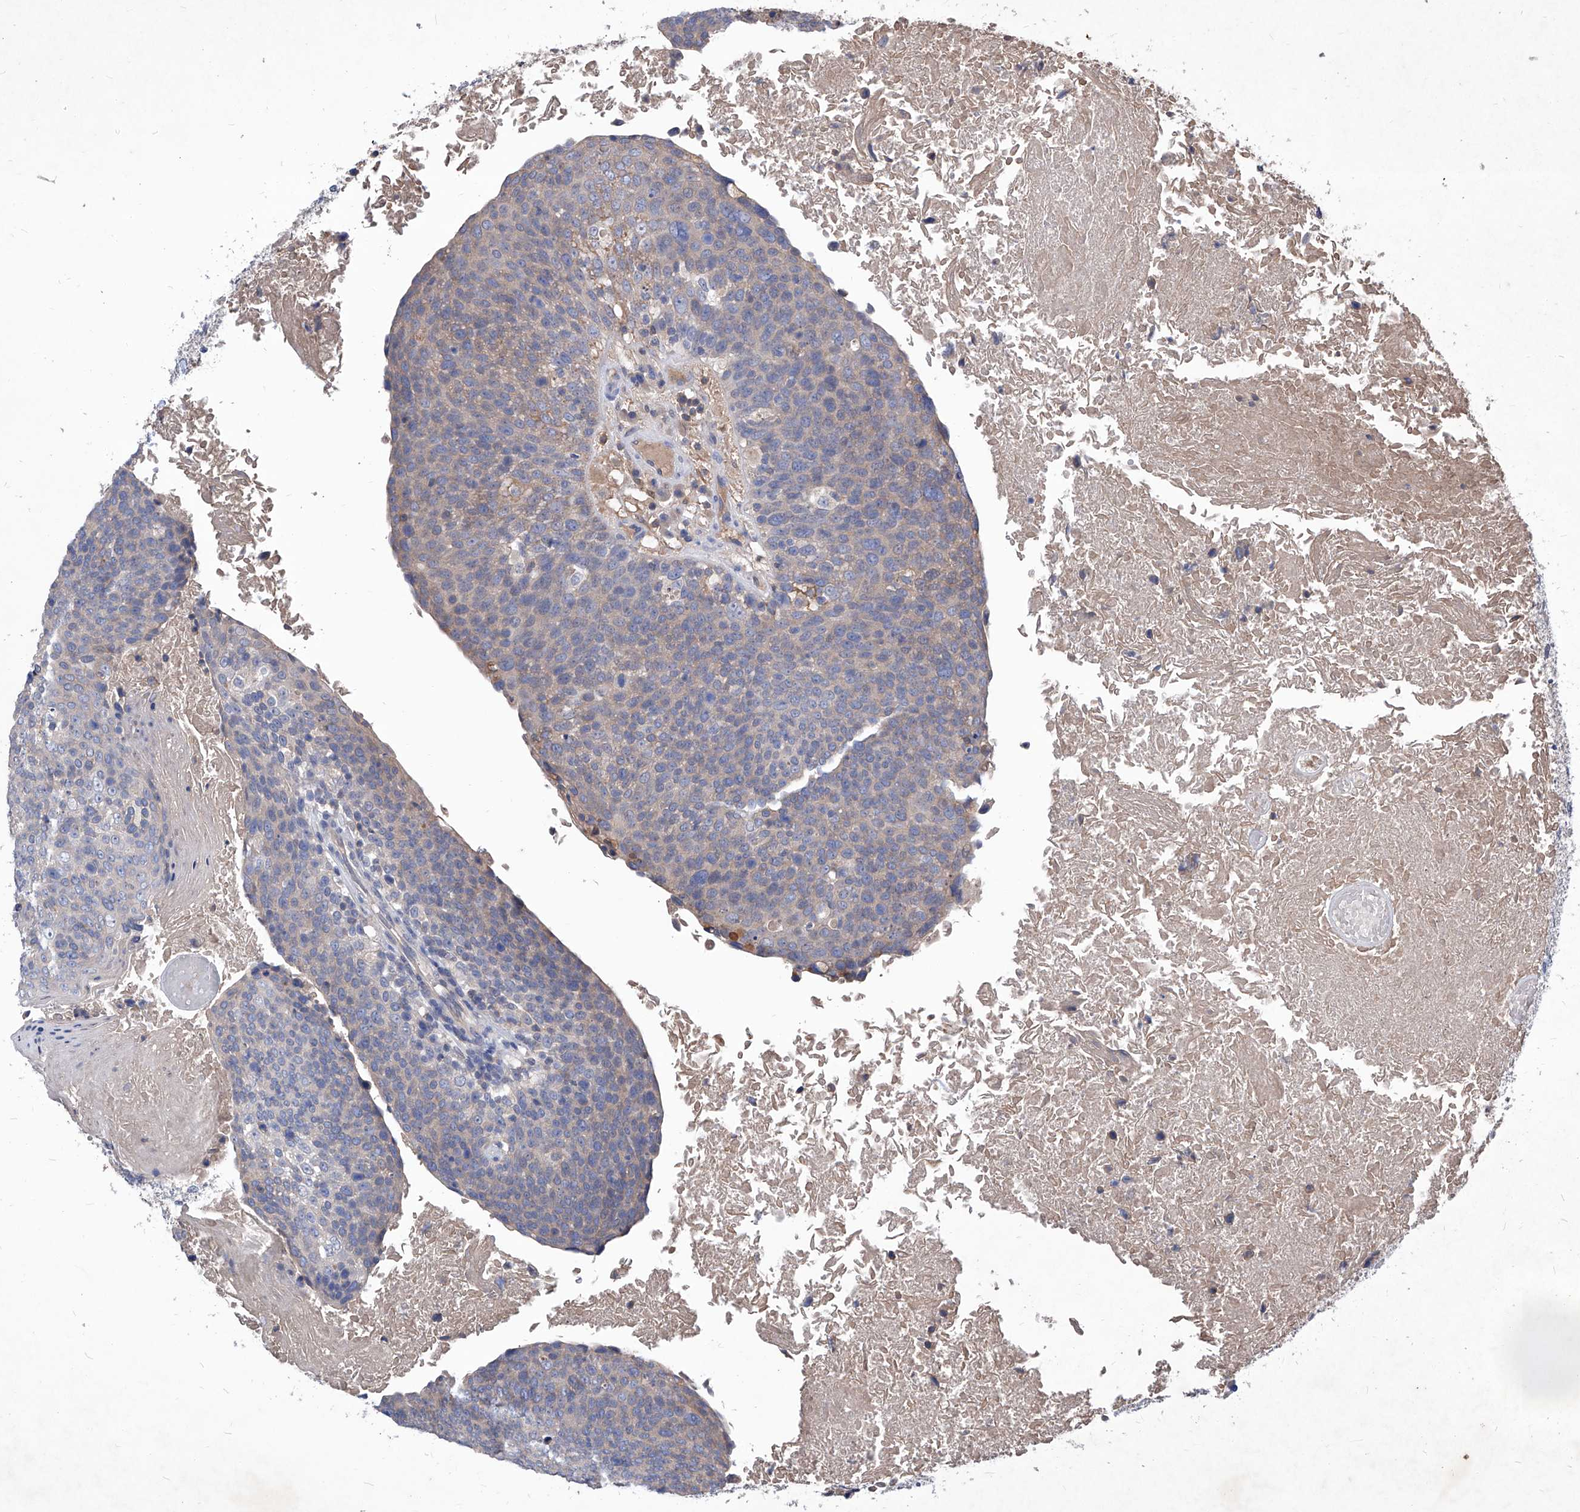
{"staining": {"intensity": "weak", "quantity": ">75%", "location": "cytoplasmic/membranous"}, "tissue": "head and neck cancer", "cell_type": "Tumor cells", "image_type": "cancer", "snomed": [{"axis": "morphology", "description": "Squamous cell carcinoma, NOS"}, {"axis": "morphology", "description": "Squamous cell carcinoma, metastatic, NOS"}, {"axis": "topography", "description": "Lymph node"}, {"axis": "topography", "description": "Head-Neck"}], "caption": "Protein staining of head and neck metastatic squamous cell carcinoma tissue exhibits weak cytoplasmic/membranous positivity in approximately >75% of tumor cells. Nuclei are stained in blue.", "gene": "SYNGR1", "patient": {"sex": "male", "age": 62}}